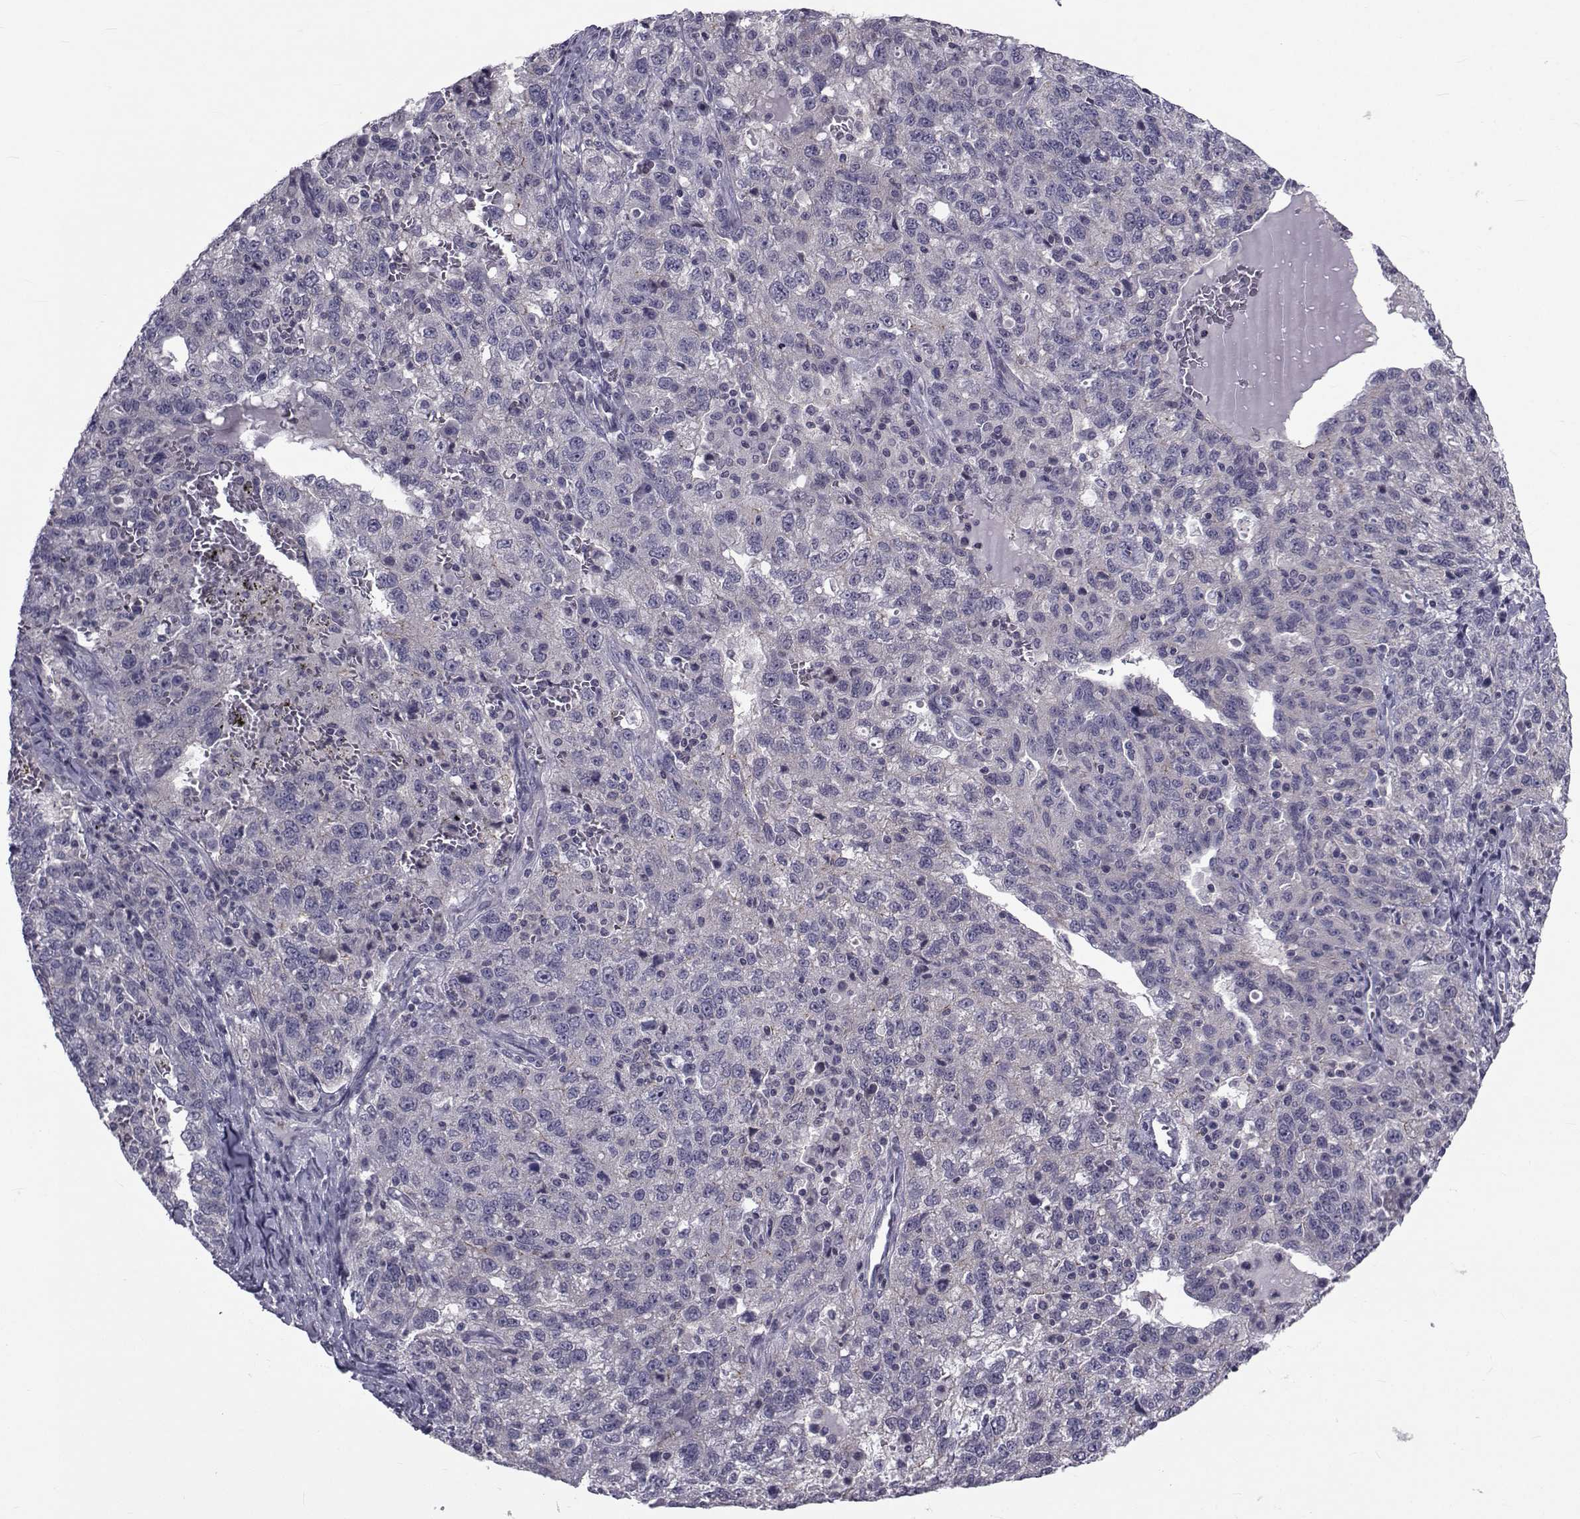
{"staining": {"intensity": "negative", "quantity": "none", "location": "none"}, "tissue": "ovarian cancer", "cell_type": "Tumor cells", "image_type": "cancer", "snomed": [{"axis": "morphology", "description": "Cystadenocarcinoma, serous, NOS"}, {"axis": "topography", "description": "Ovary"}], "caption": "Immunohistochemistry photomicrograph of human ovarian cancer stained for a protein (brown), which shows no expression in tumor cells.", "gene": "SLC30A10", "patient": {"sex": "female", "age": 71}}